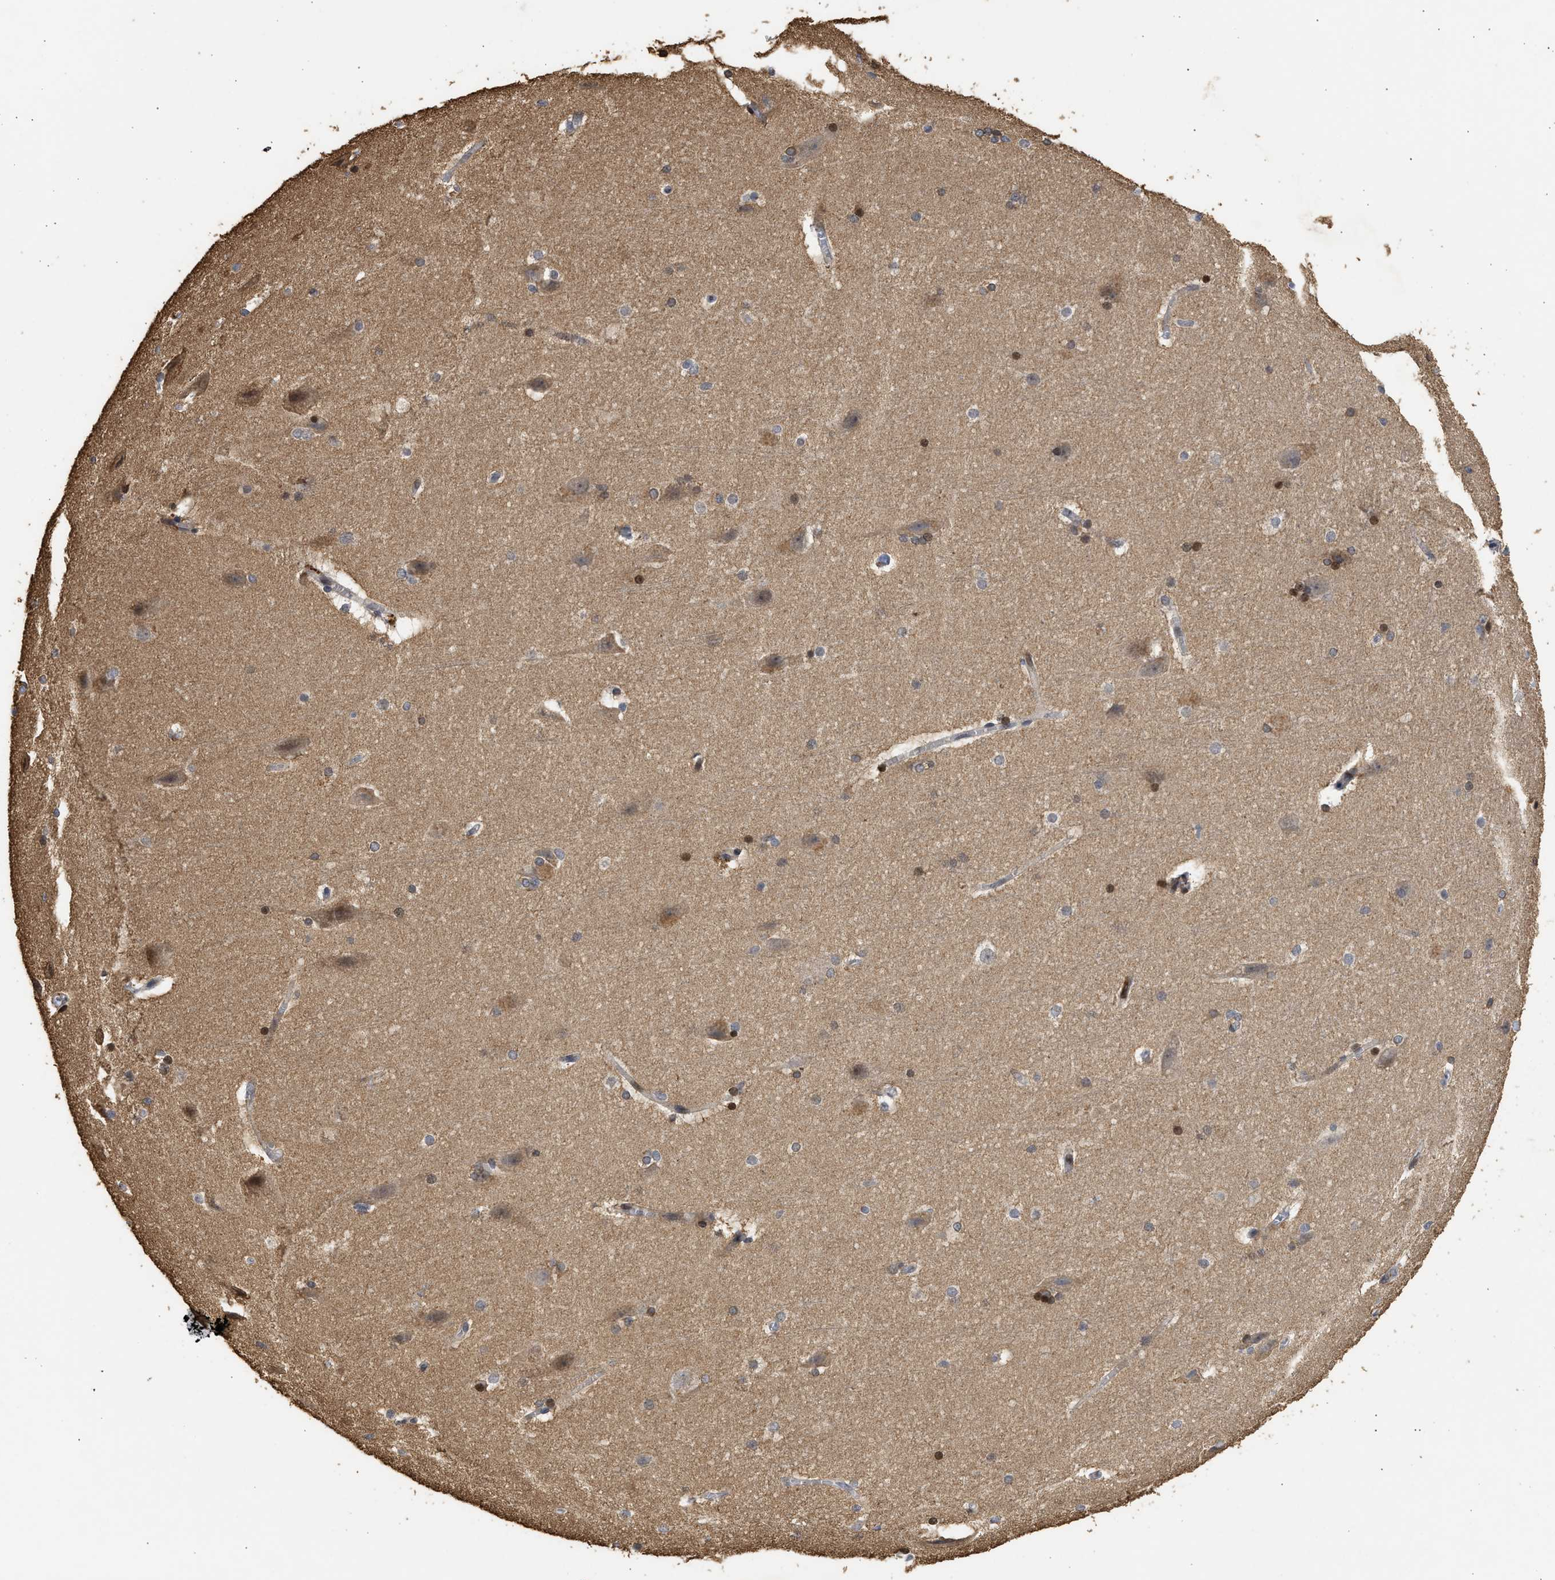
{"staining": {"intensity": "negative", "quantity": "none", "location": "none"}, "tissue": "cerebral cortex", "cell_type": "Endothelial cells", "image_type": "normal", "snomed": [{"axis": "morphology", "description": "Normal tissue, NOS"}, {"axis": "topography", "description": "Cerebral cortex"}, {"axis": "topography", "description": "Hippocampus"}], "caption": "Protein analysis of unremarkable cerebral cortex shows no significant staining in endothelial cells. (Stains: DAB (3,3'-diaminobenzidine) IHC with hematoxylin counter stain, Microscopy: brightfield microscopy at high magnification).", "gene": "ENSG00000142539", "patient": {"sex": "female", "age": 19}}